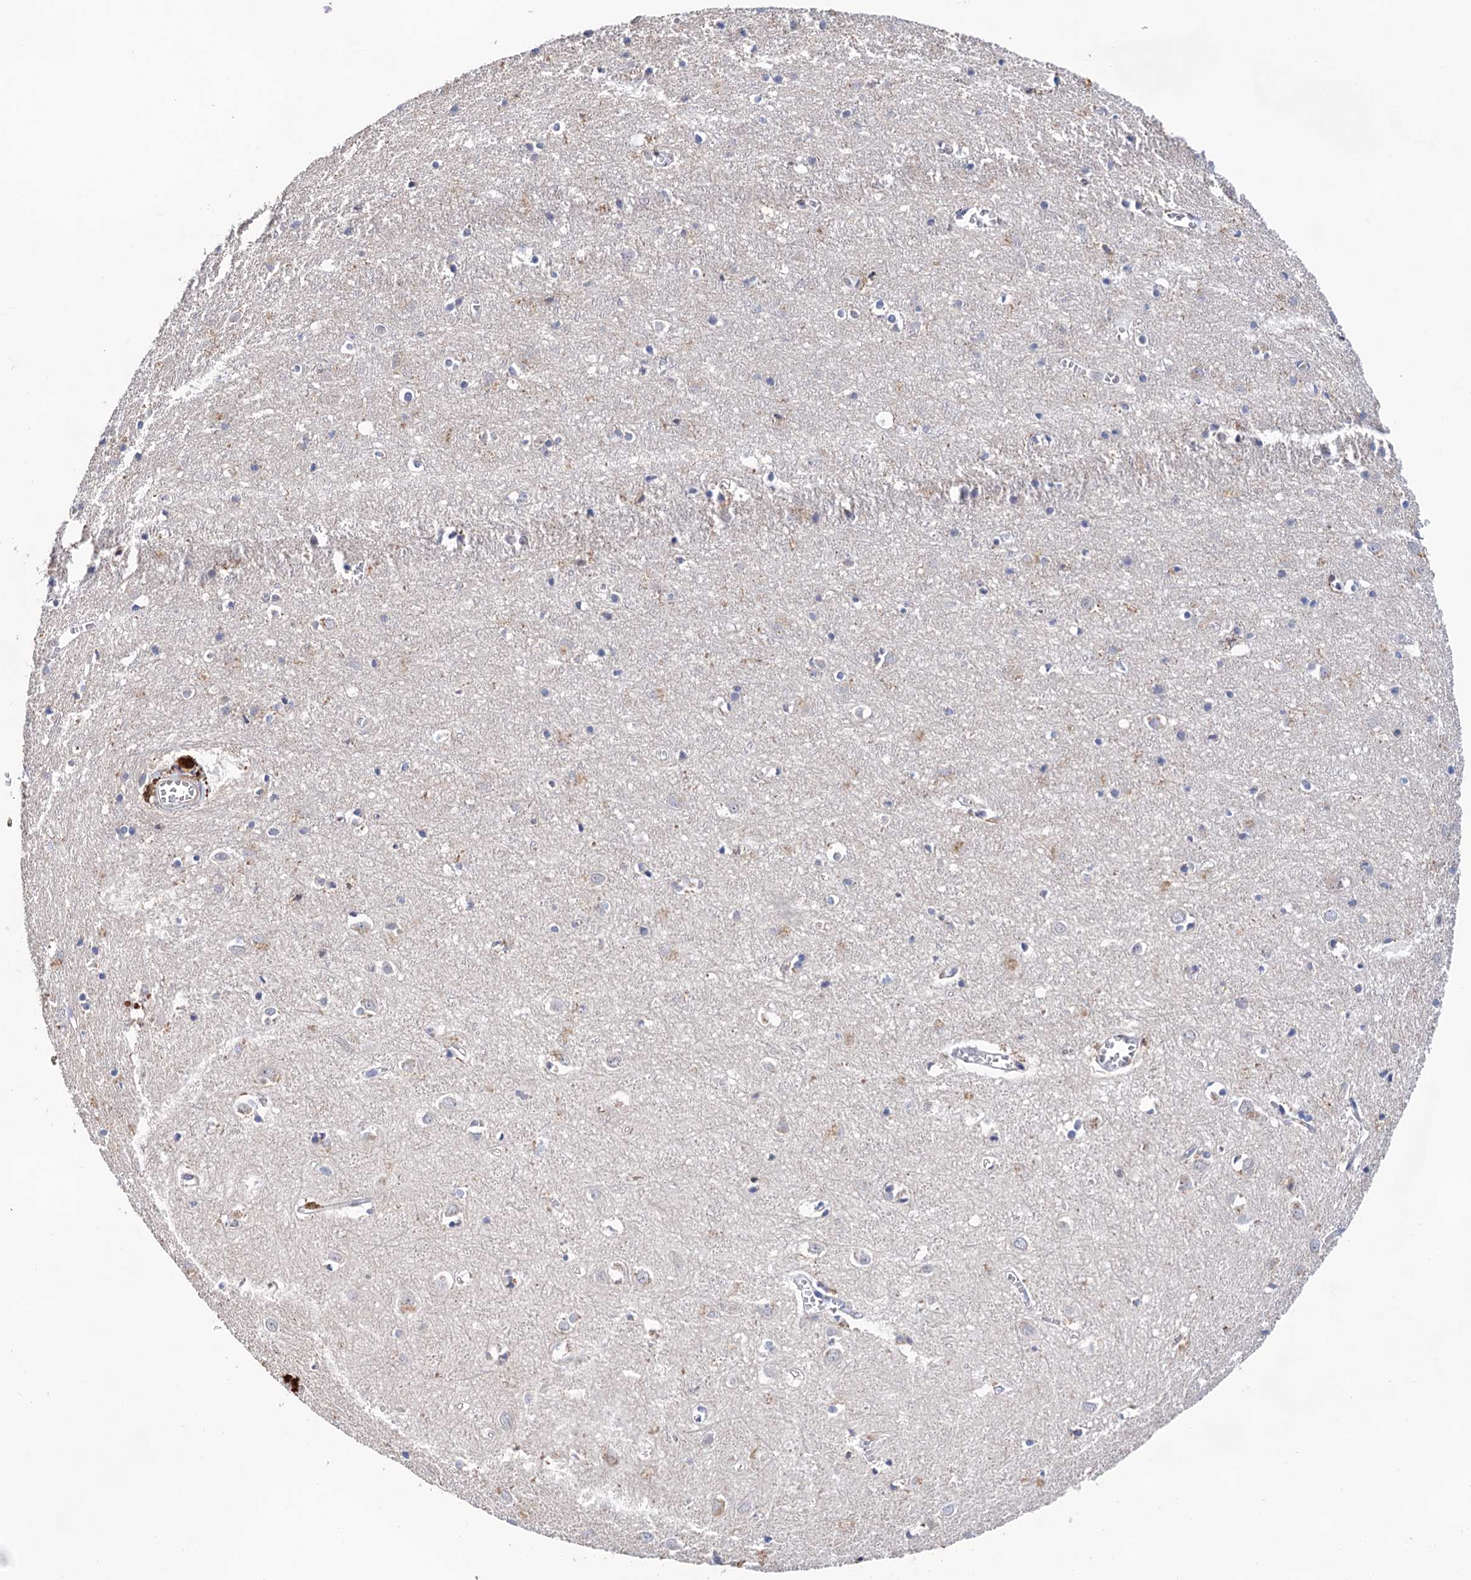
{"staining": {"intensity": "moderate", "quantity": "25%-75%", "location": "cytoplasmic/membranous"}, "tissue": "cerebral cortex", "cell_type": "Endothelial cells", "image_type": "normal", "snomed": [{"axis": "morphology", "description": "Normal tissue, NOS"}, {"axis": "topography", "description": "Cerebral cortex"}], "caption": "This is a histology image of immunohistochemistry (IHC) staining of unremarkable cerebral cortex, which shows moderate staining in the cytoplasmic/membranous of endothelial cells.", "gene": "TMTC3", "patient": {"sex": "female", "age": 64}}